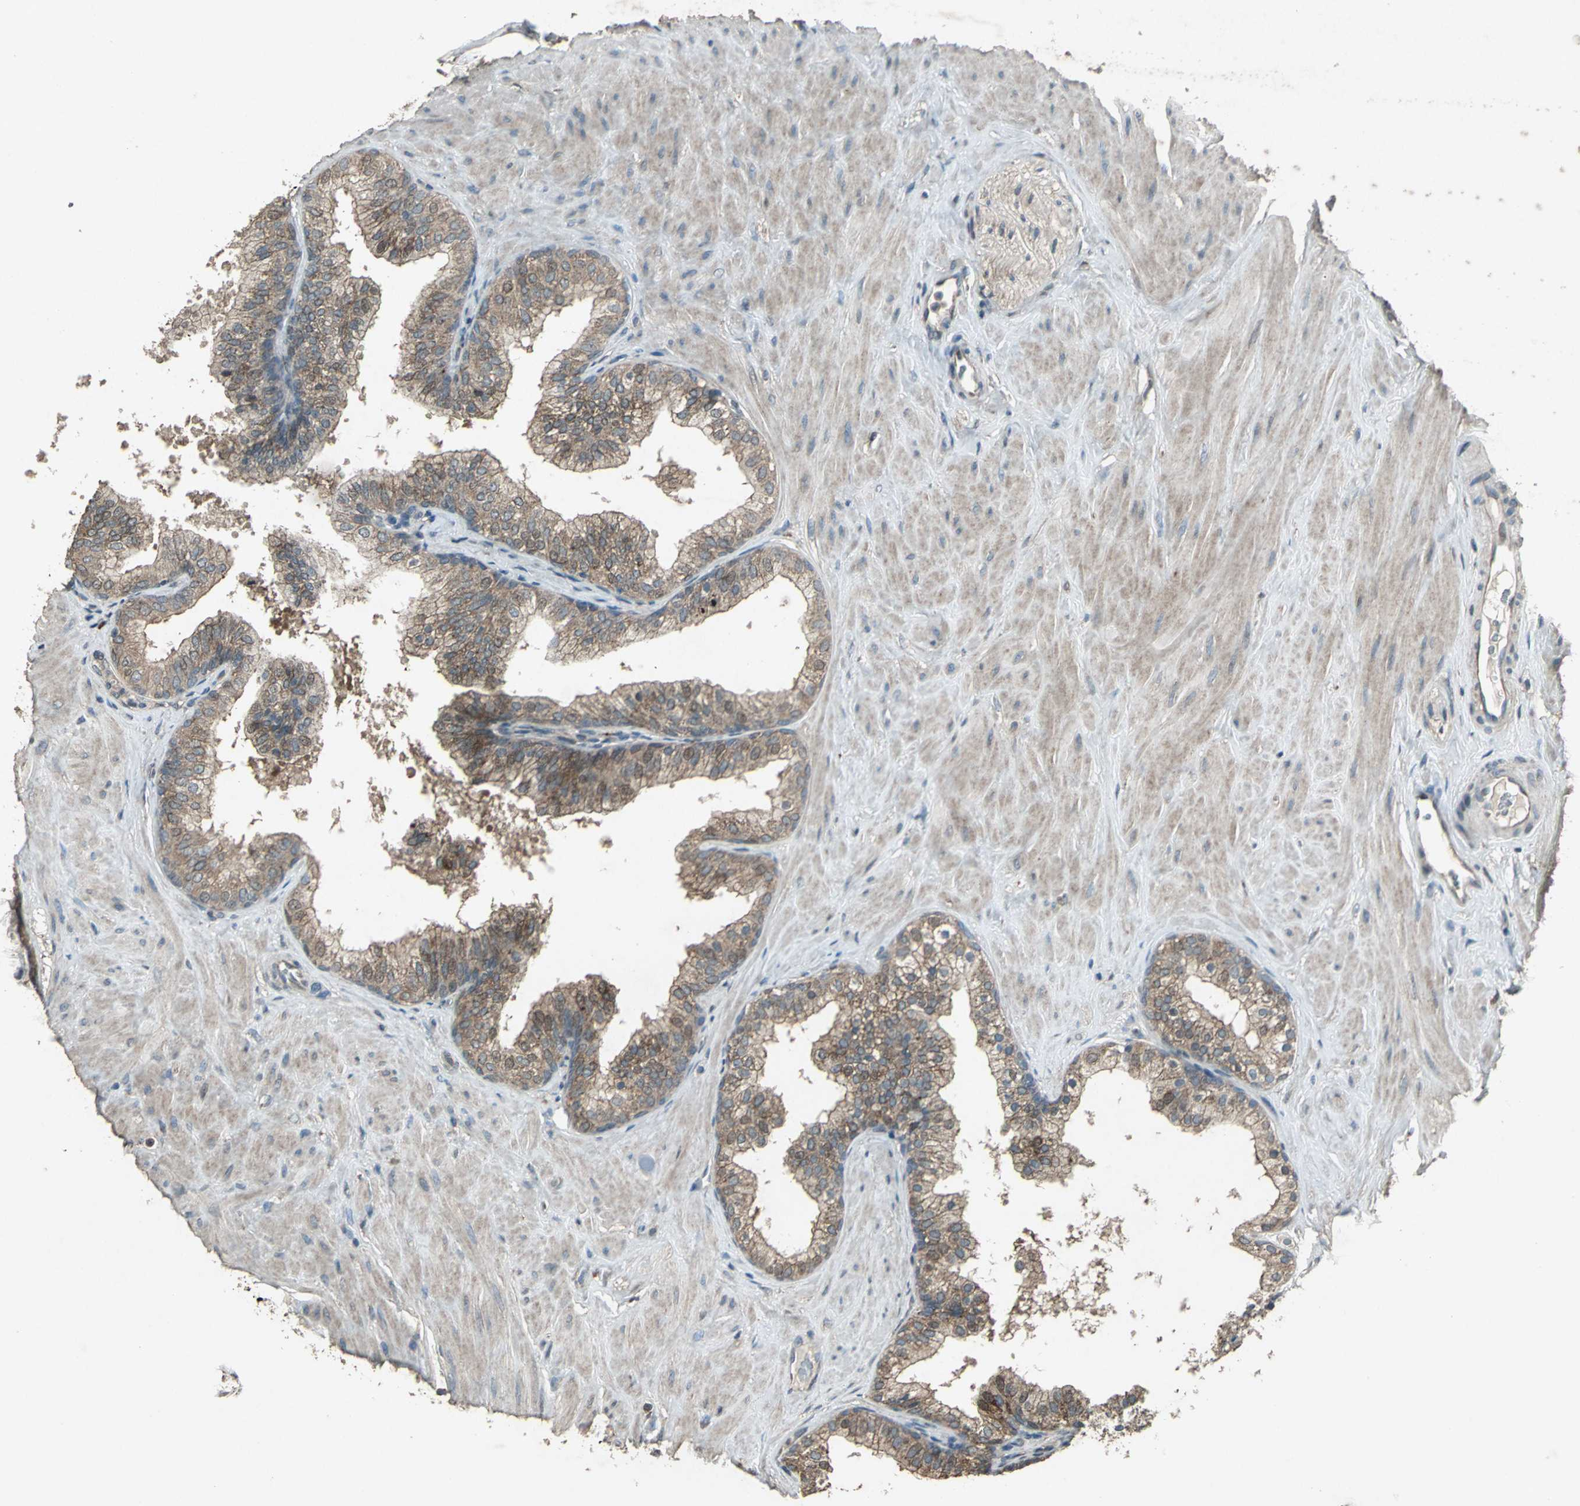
{"staining": {"intensity": "moderate", "quantity": ">75%", "location": "cytoplasmic/membranous"}, "tissue": "prostate", "cell_type": "Glandular cells", "image_type": "normal", "snomed": [{"axis": "morphology", "description": "Normal tissue, NOS"}, {"axis": "topography", "description": "Prostate"}], "caption": "A brown stain shows moderate cytoplasmic/membranous positivity of a protein in glandular cells of unremarkable human prostate. (DAB IHC, brown staining for protein, blue staining for nuclei).", "gene": "SEPTIN4", "patient": {"sex": "male", "age": 60}}